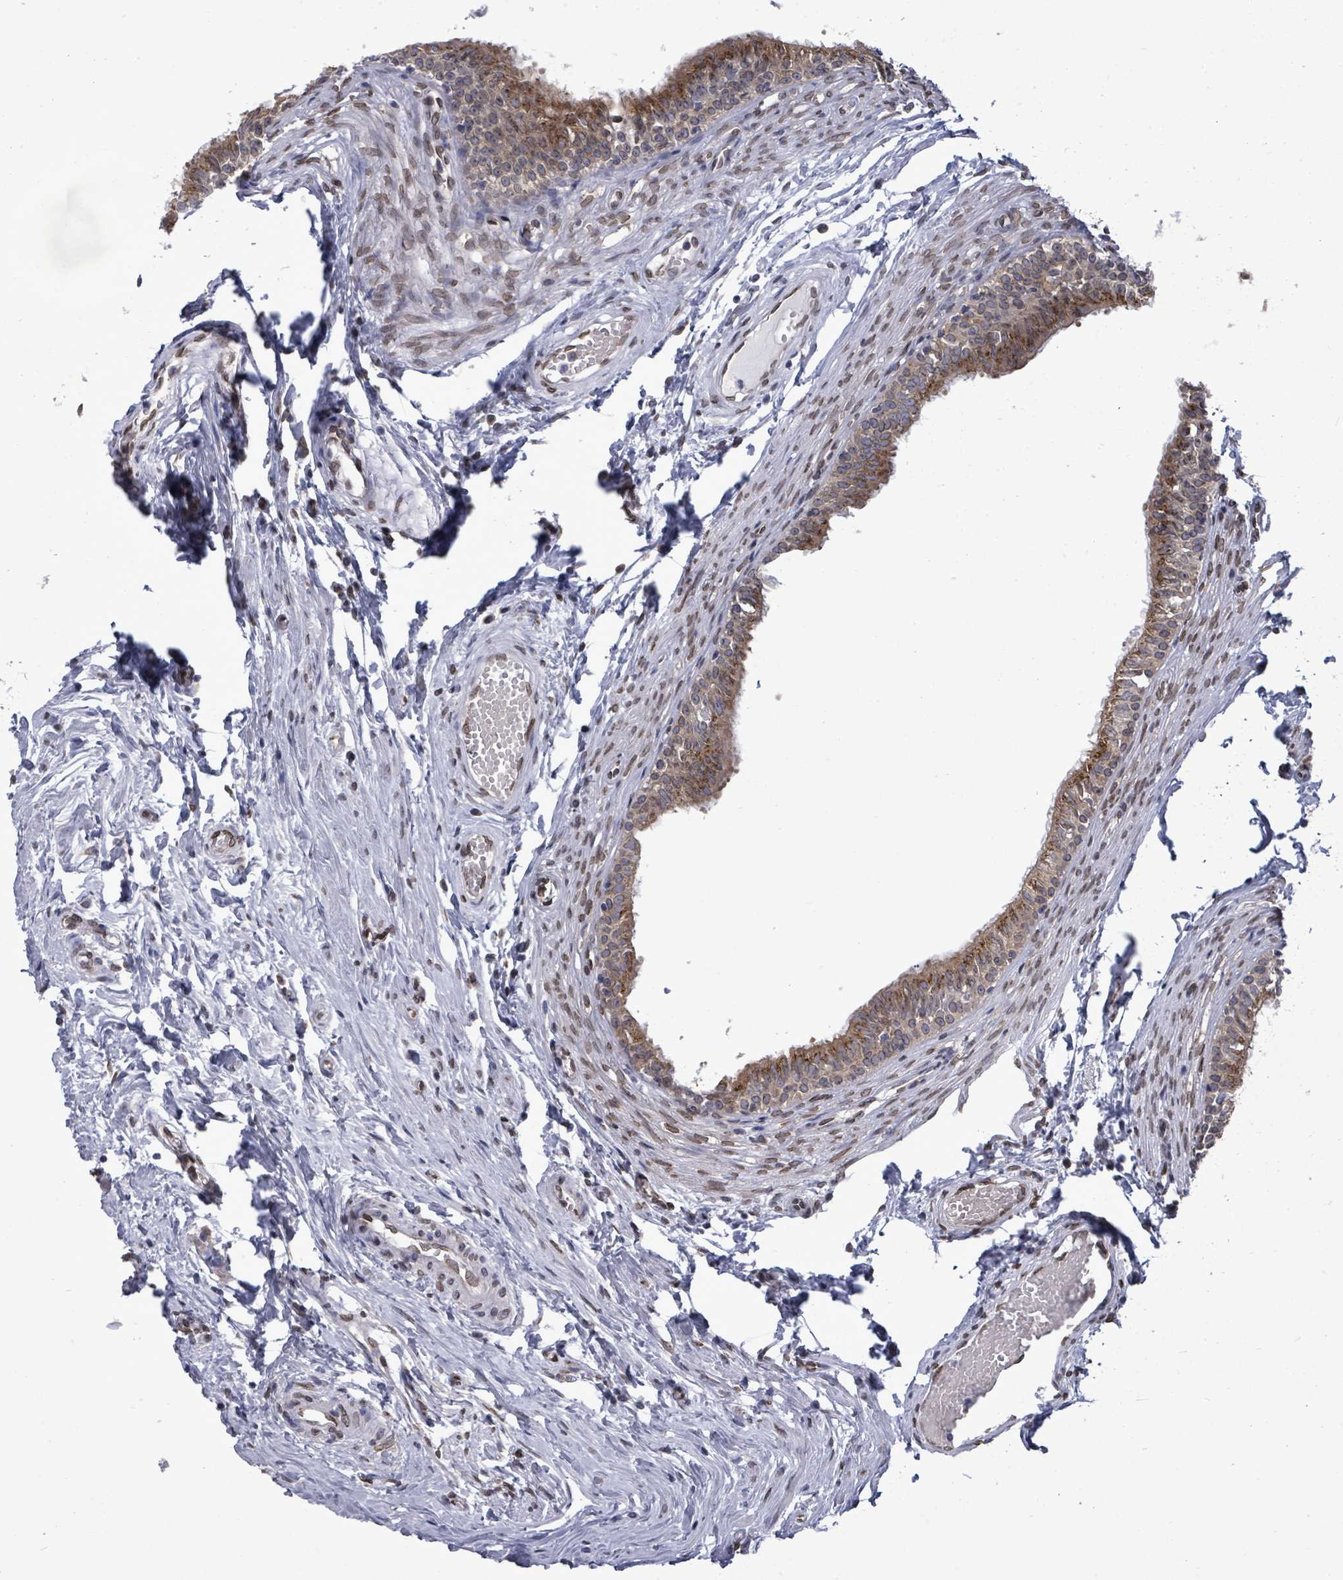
{"staining": {"intensity": "moderate", "quantity": ">75%", "location": "cytoplasmic/membranous"}, "tissue": "epididymis", "cell_type": "Glandular cells", "image_type": "normal", "snomed": [{"axis": "morphology", "description": "Normal tissue, NOS"}, {"axis": "topography", "description": "Epididymis, spermatic cord, NOS"}], "caption": "IHC image of benign epididymis stained for a protein (brown), which exhibits medium levels of moderate cytoplasmic/membranous positivity in about >75% of glandular cells.", "gene": "ARFGAP1", "patient": {"sex": "male", "age": 22}}